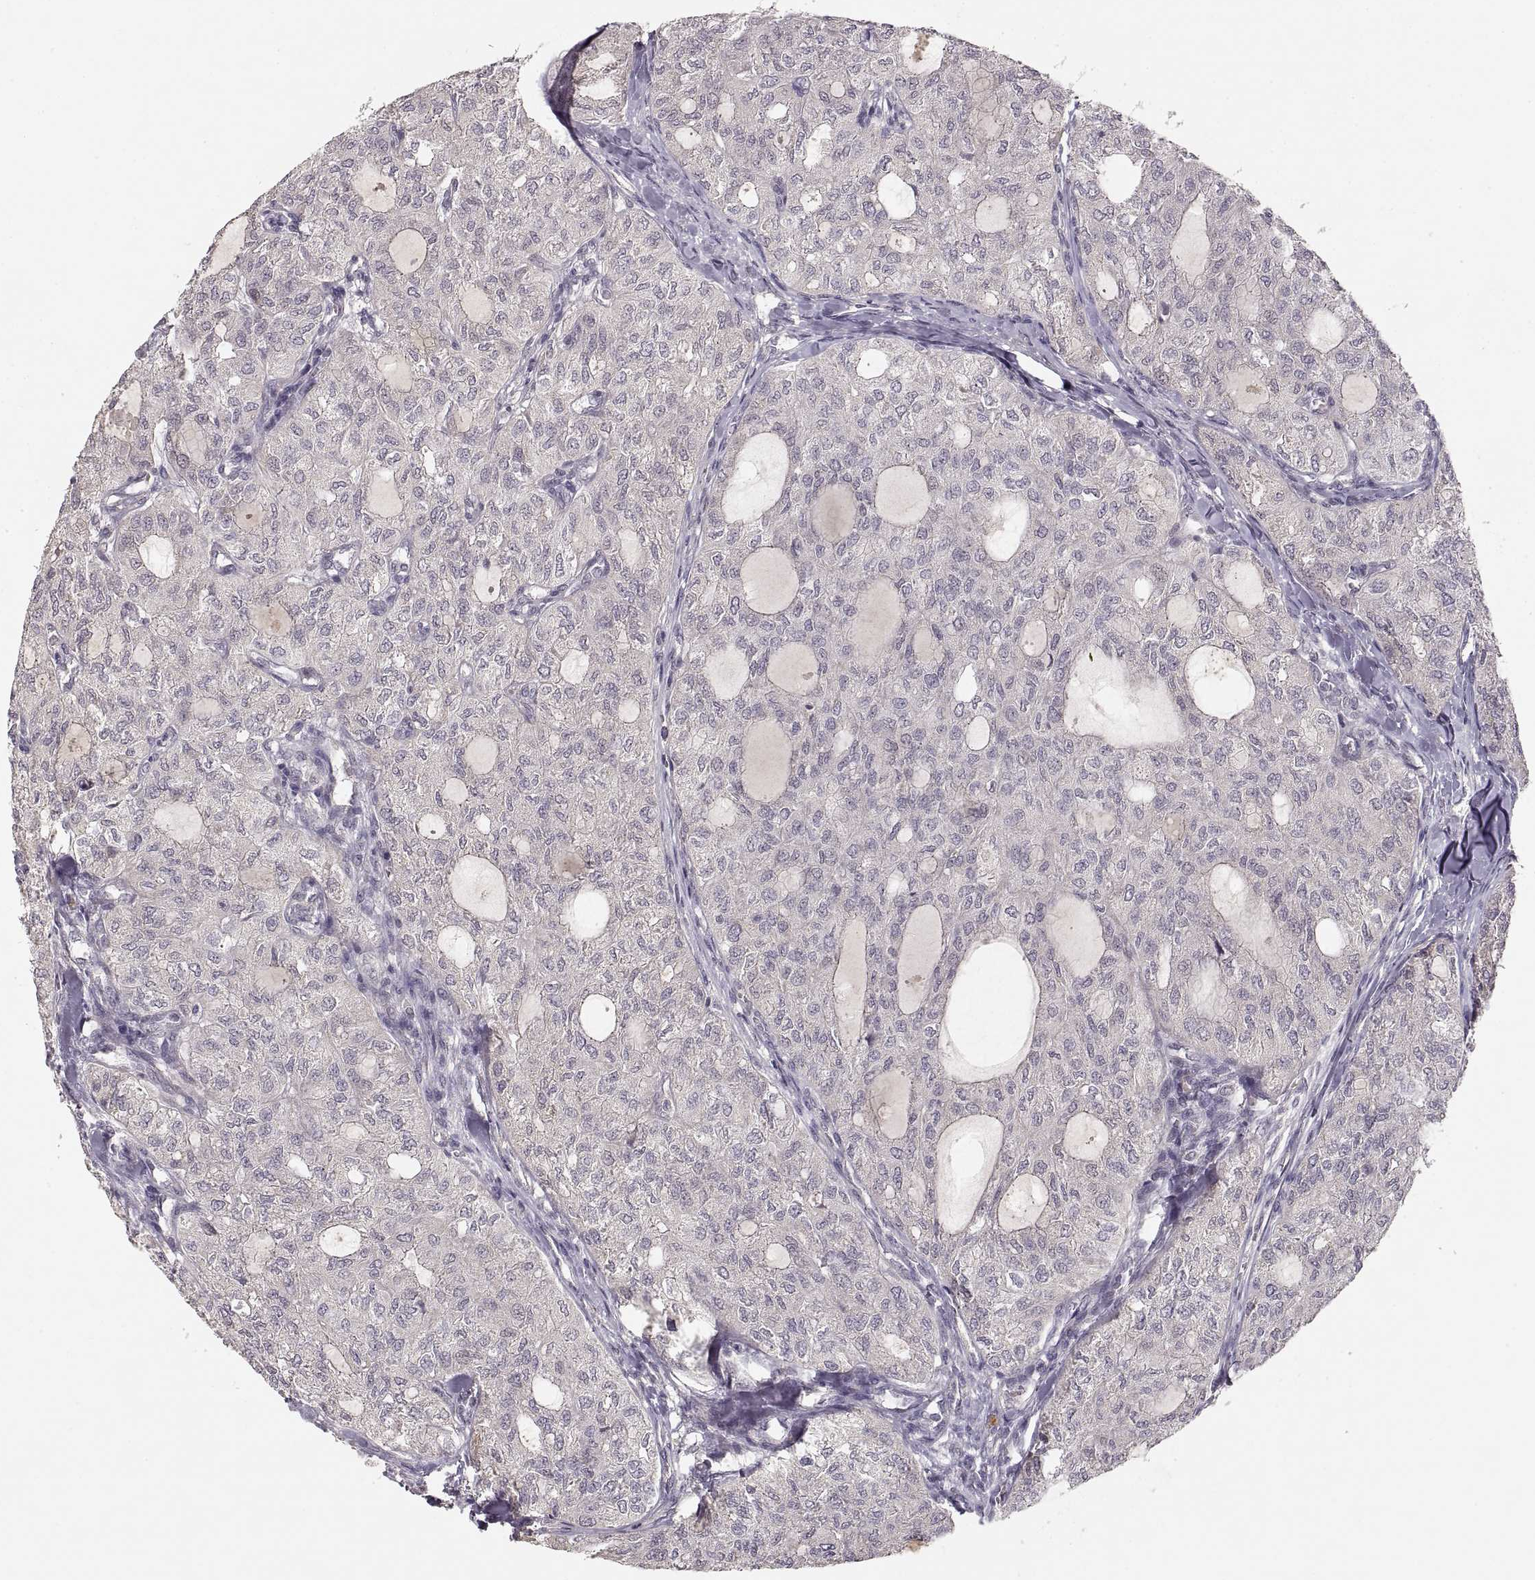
{"staining": {"intensity": "negative", "quantity": "none", "location": "none"}, "tissue": "thyroid cancer", "cell_type": "Tumor cells", "image_type": "cancer", "snomed": [{"axis": "morphology", "description": "Follicular adenoma carcinoma, NOS"}, {"axis": "topography", "description": "Thyroid gland"}], "caption": "An immunohistochemistry (IHC) histopathology image of thyroid cancer is shown. There is no staining in tumor cells of thyroid cancer. The staining was performed using DAB (3,3'-diaminobenzidine) to visualize the protein expression in brown, while the nuclei were stained in blue with hematoxylin (Magnification: 20x).", "gene": "LAMC2", "patient": {"sex": "male", "age": 75}}